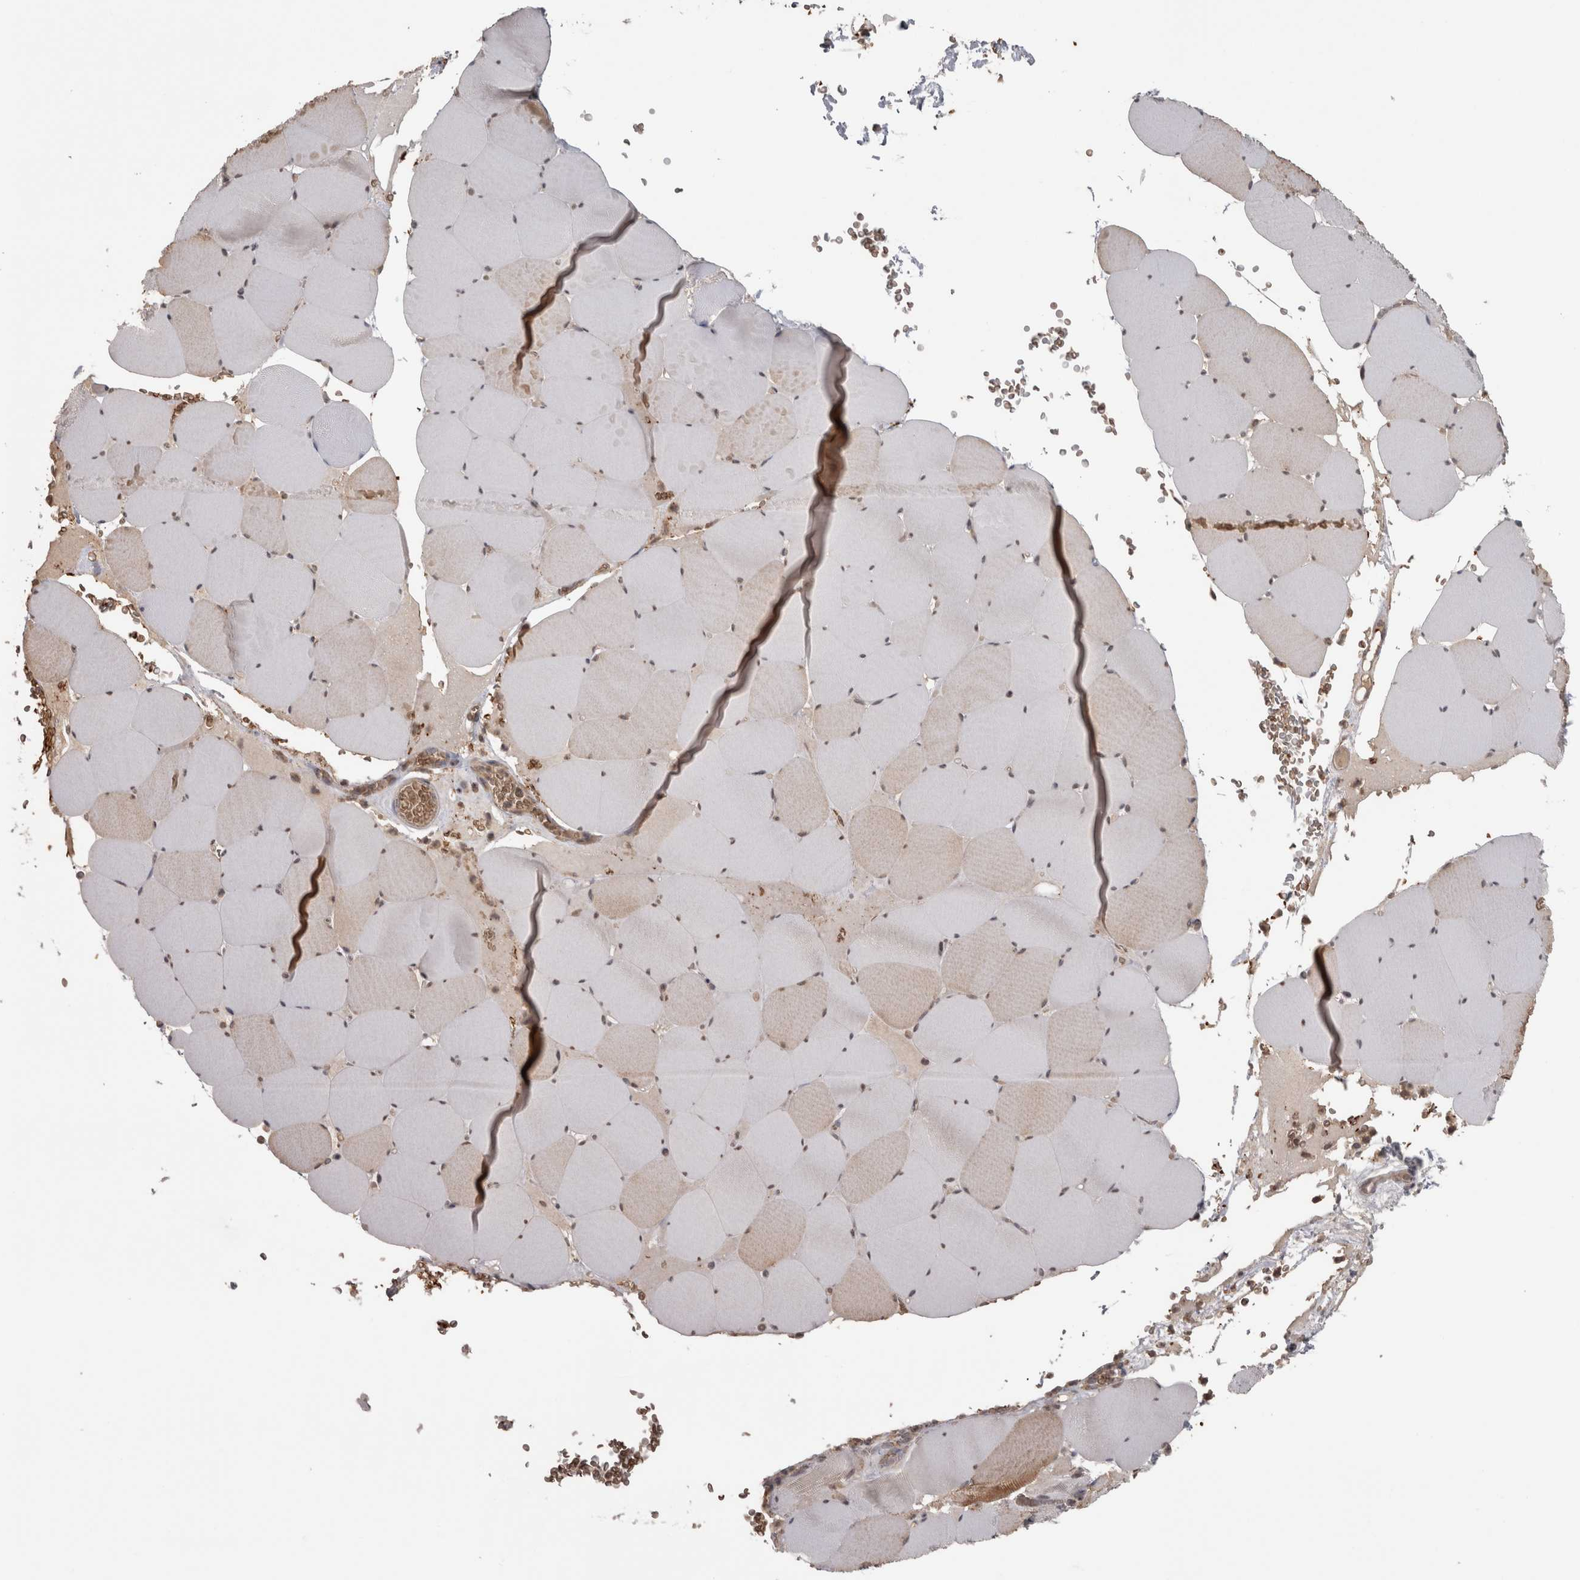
{"staining": {"intensity": "moderate", "quantity": "25%-75%", "location": "cytoplasmic/membranous"}, "tissue": "skeletal muscle", "cell_type": "Myocytes", "image_type": "normal", "snomed": [{"axis": "morphology", "description": "Normal tissue, NOS"}, {"axis": "topography", "description": "Skeletal muscle"}], "caption": "Protein staining displays moderate cytoplasmic/membranous staining in about 25%-75% of myocytes in benign skeletal muscle.", "gene": "MICU3", "patient": {"sex": "male", "age": 62}}